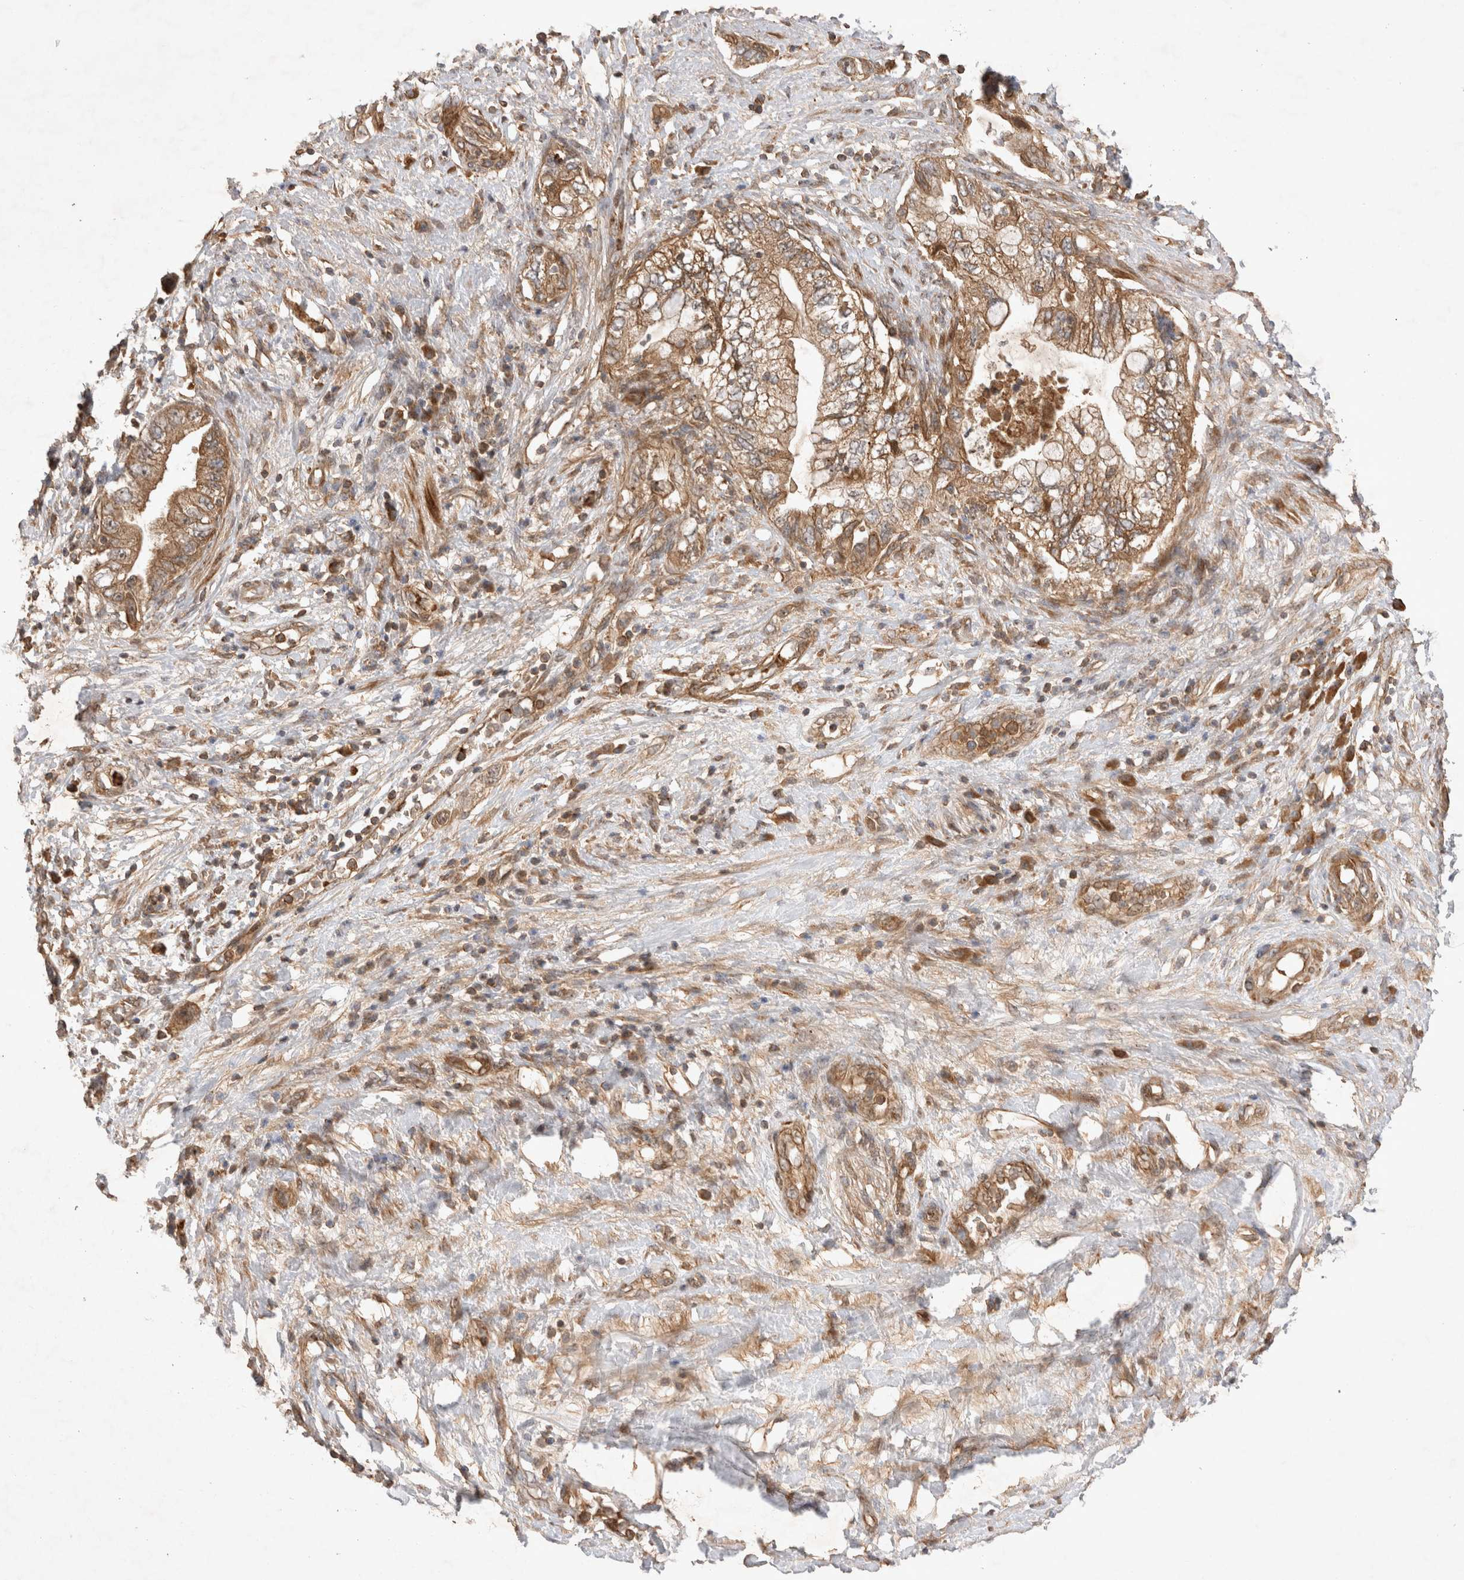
{"staining": {"intensity": "moderate", "quantity": ">75%", "location": "cytoplasmic/membranous"}, "tissue": "pancreatic cancer", "cell_type": "Tumor cells", "image_type": "cancer", "snomed": [{"axis": "morphology", "description": "Adenocarcinoma, NOS"}, {"axis": "topography", "description": "Pancreas"}], "caption": "Moderate cytoplasmic/membranous protein staining is appreciated in about >75% of tumor cells in pancreatic cancer (adenocarcinoma).", "gene": "FAM221A", "patient": {"sex": "female", "age": 73}}